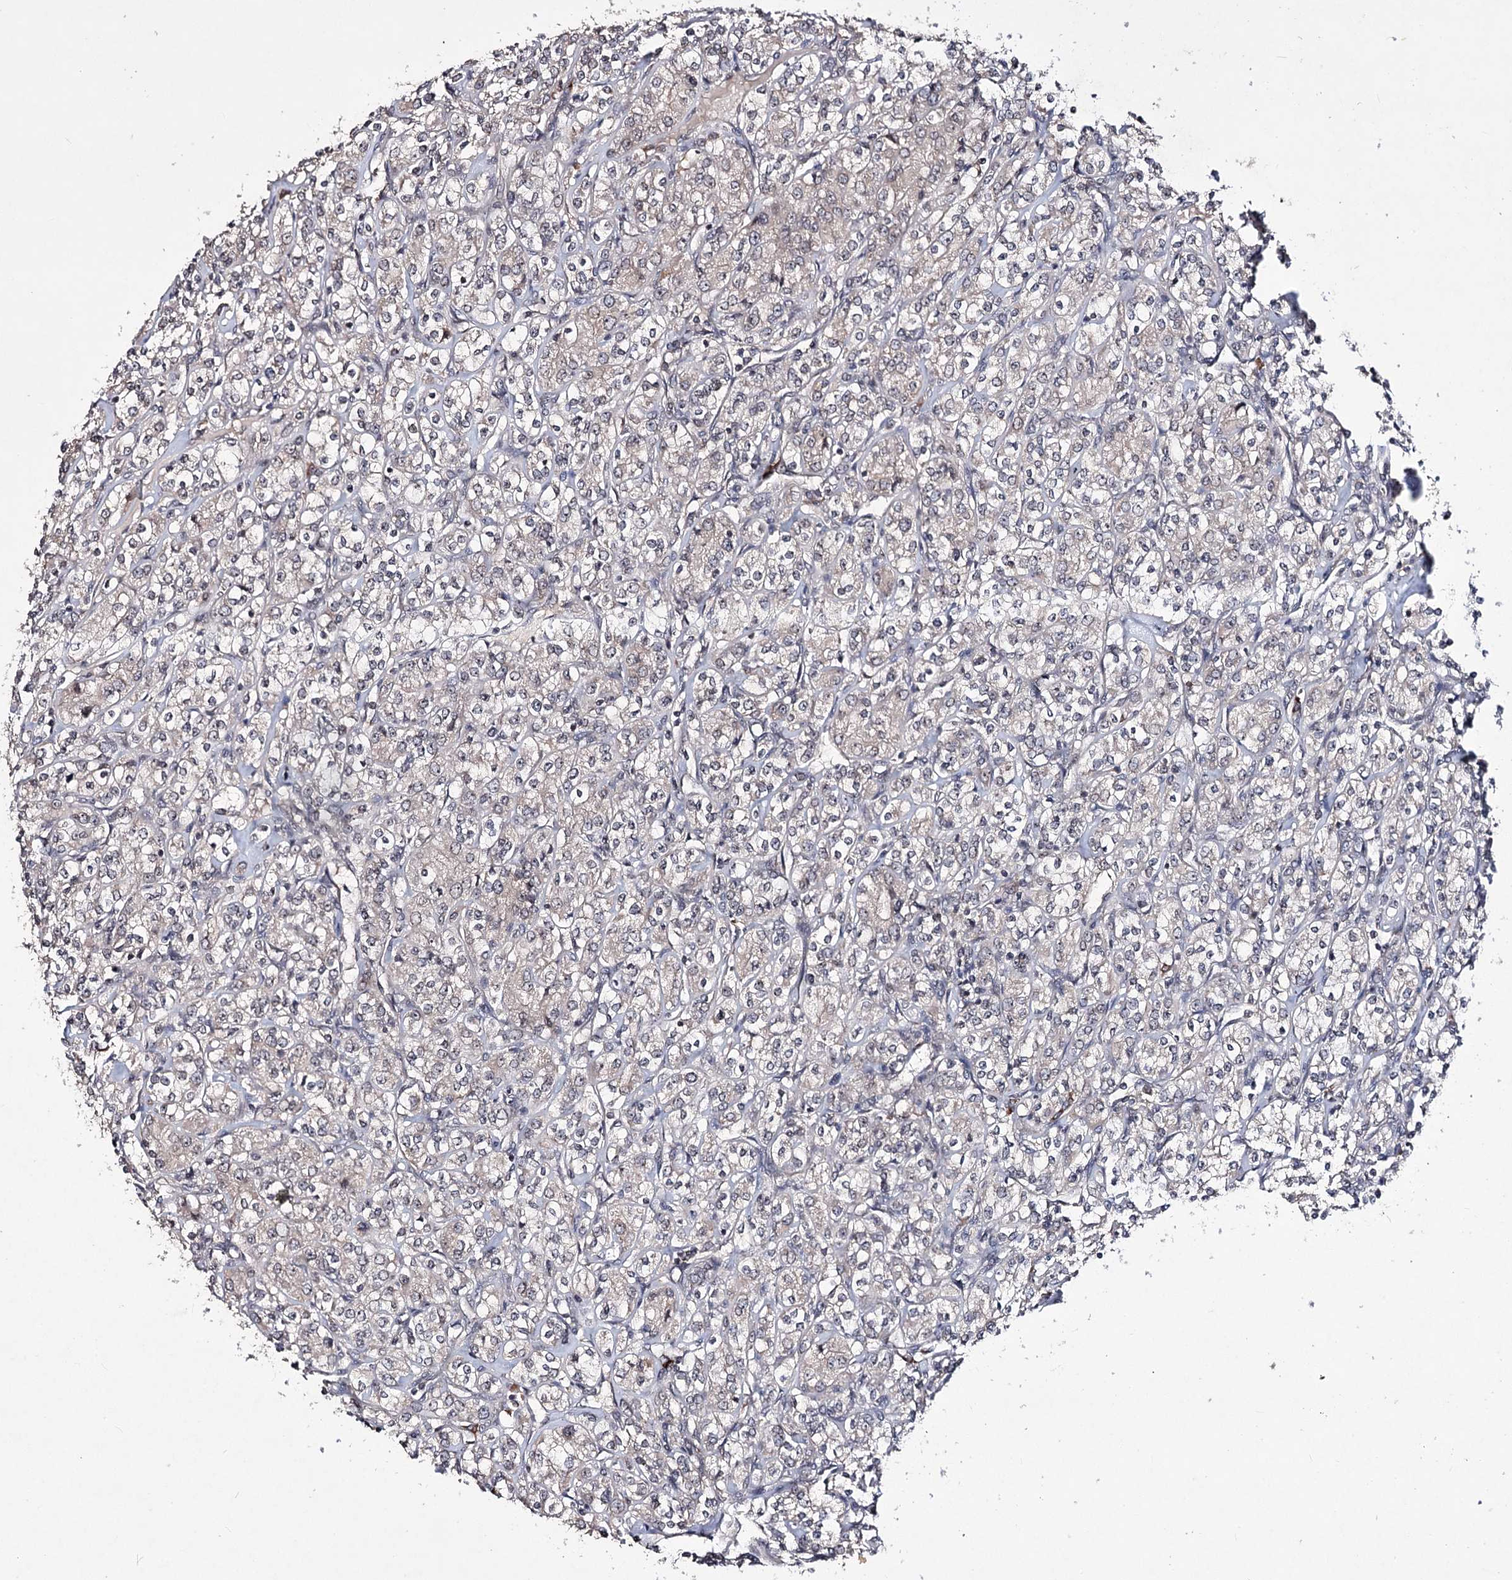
{"staining": {"intensity": "negative", "quantity": "none", "location": "none"}, "tissue": "renal cancer", "cell_type": "Tumor cells", "image_type": "cancer", "snomed": [{"axis": "morphology", "description": "Adenocarcinoma, NOS"}, {"axis": "topography", "description": "Kidney"}], "caption": "DAB immunohistochemical staining of adenocarcinoma (renal) exhibits no significant positivity in tumor cells.", "gene": "VGLL4", "patient": {"sex": "male", "age": 77}}